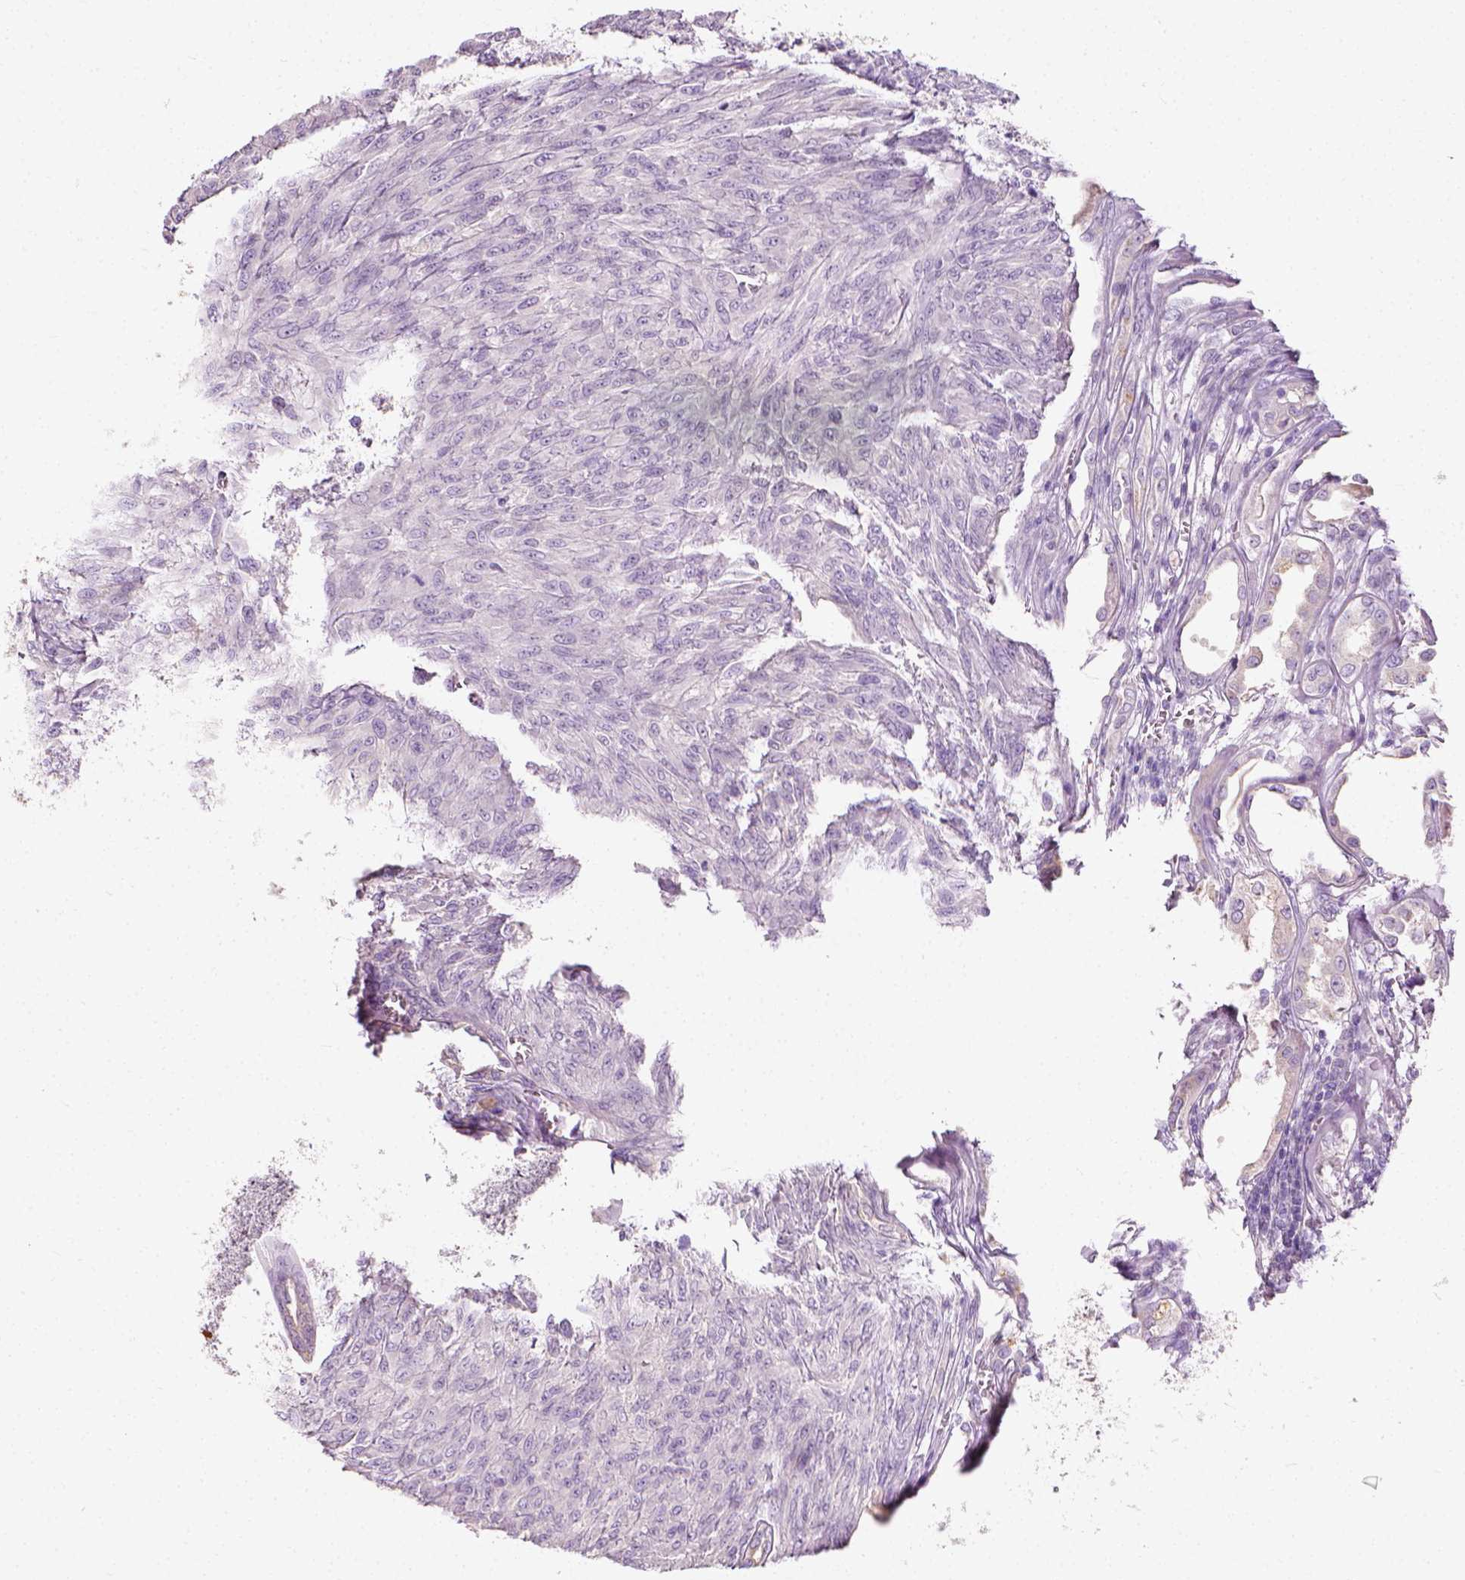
{"staining": {"intensity": "negative", "quantity": "none", "location": "none"}, "tissue": "renal cancer", "cell_type": "Tumor cells", "image_type": "cancer", "snomed": [{"axis": "morphology", "description": "Adenocarcinoma, NOS"}, {"axis": "topography", "description": "Kidney"}], "caption": "DAB (3,3'-diaminobenzidine) immunohistochemical staining of human adenocarcinoma (renal) exhibits no significant positivity in tumor cells. (DAB (3,3'-diaminobenzidine) IHC with hematoxylin counter stain).", "gene": "DHCR24", "patient": {"sex": "male", "age": 58}}